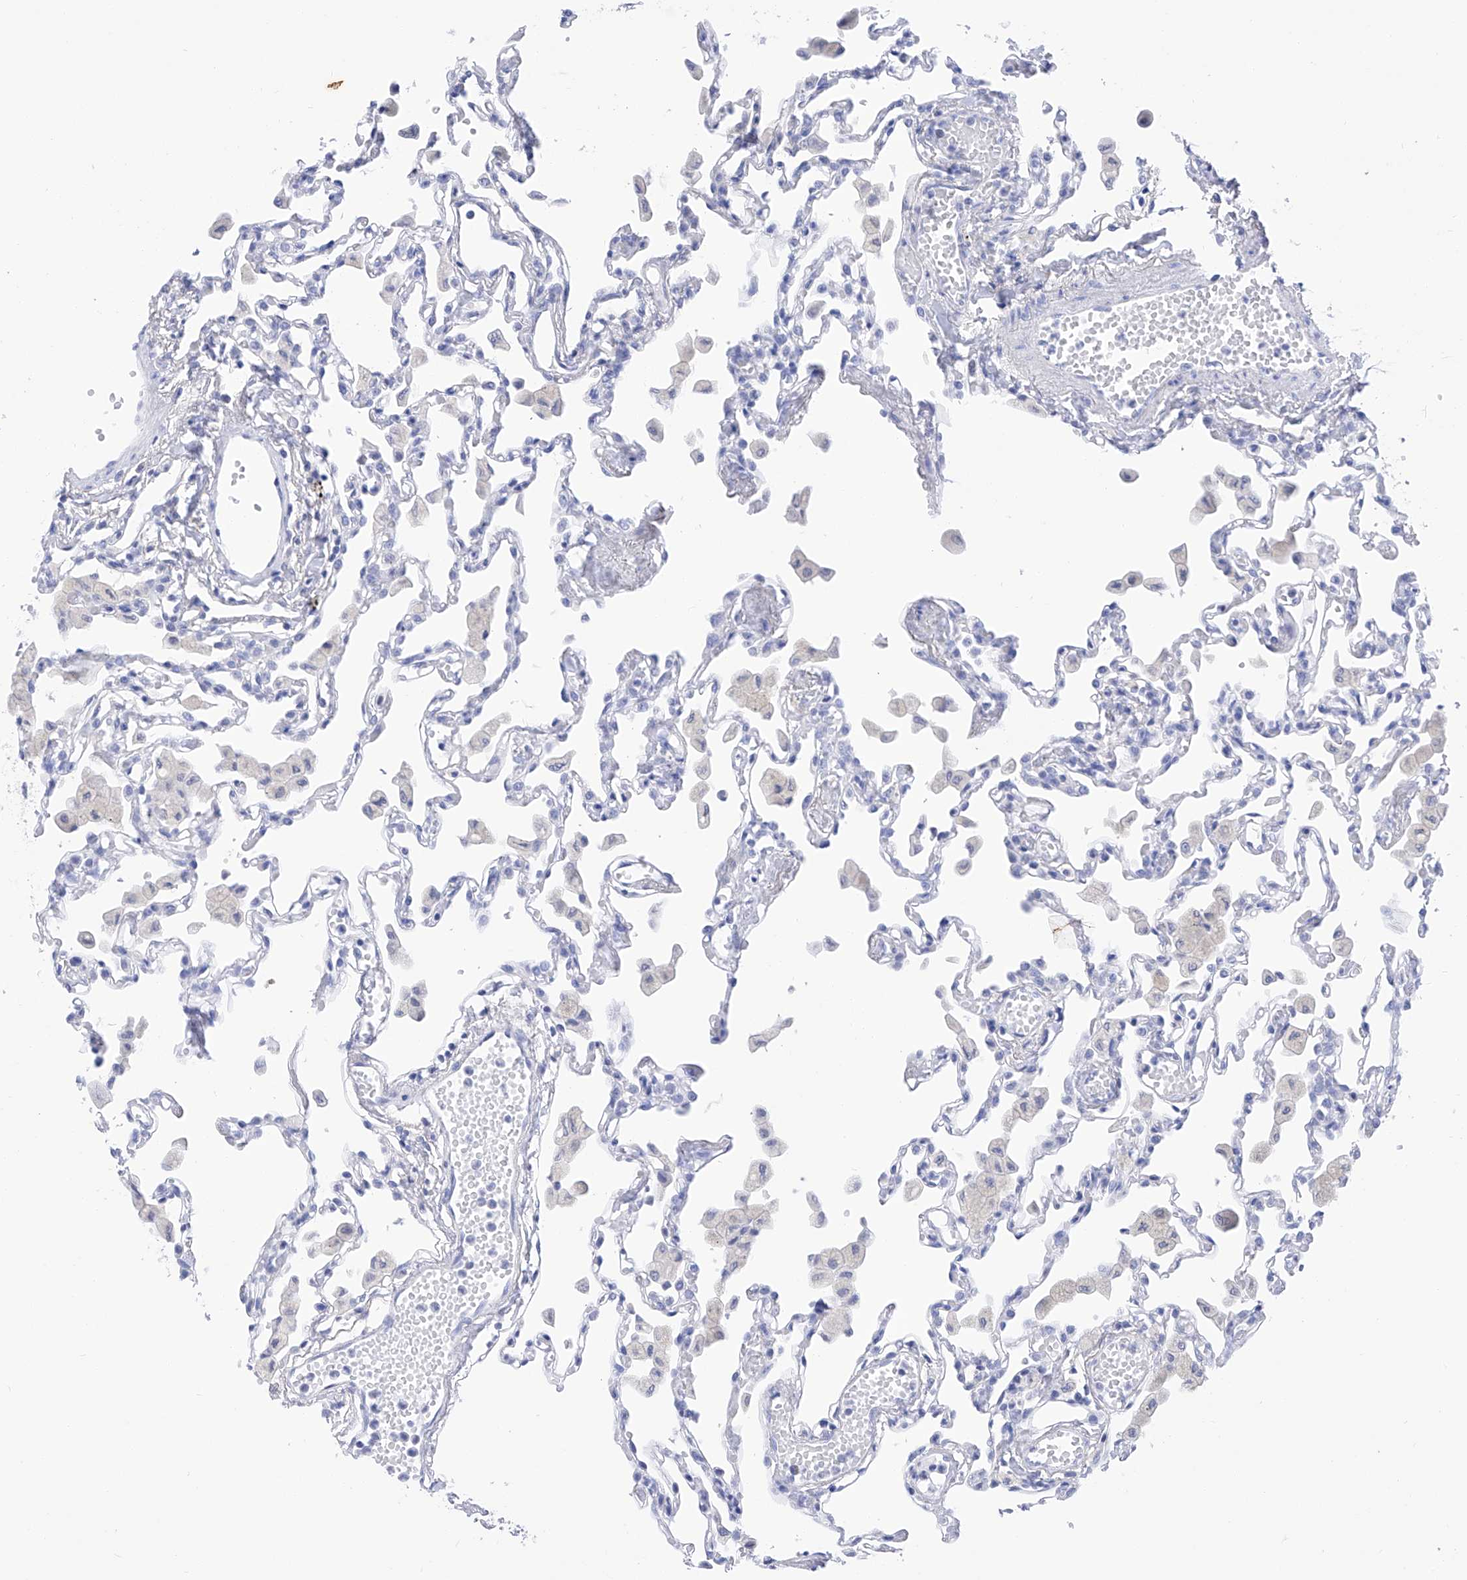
{"staining": {"intensity": "negative", "quantity": "none", "location": "none"}, "tissue": "lung", "cell_type": "Alveolar cells", "image_type": "normal", "snomed": [{"axis": "morphology", "description": "Normal tissue, NOS"}, {"axis": "topography", "description": "Bronchus"}, {"axis": "topography", "description": "Lung"}], "caption": "The photomicrograph shows no staining of alveolar cells in unremarkable lung.", "gene": "FLG", "patient": {"sex": "female", "age": 49}}